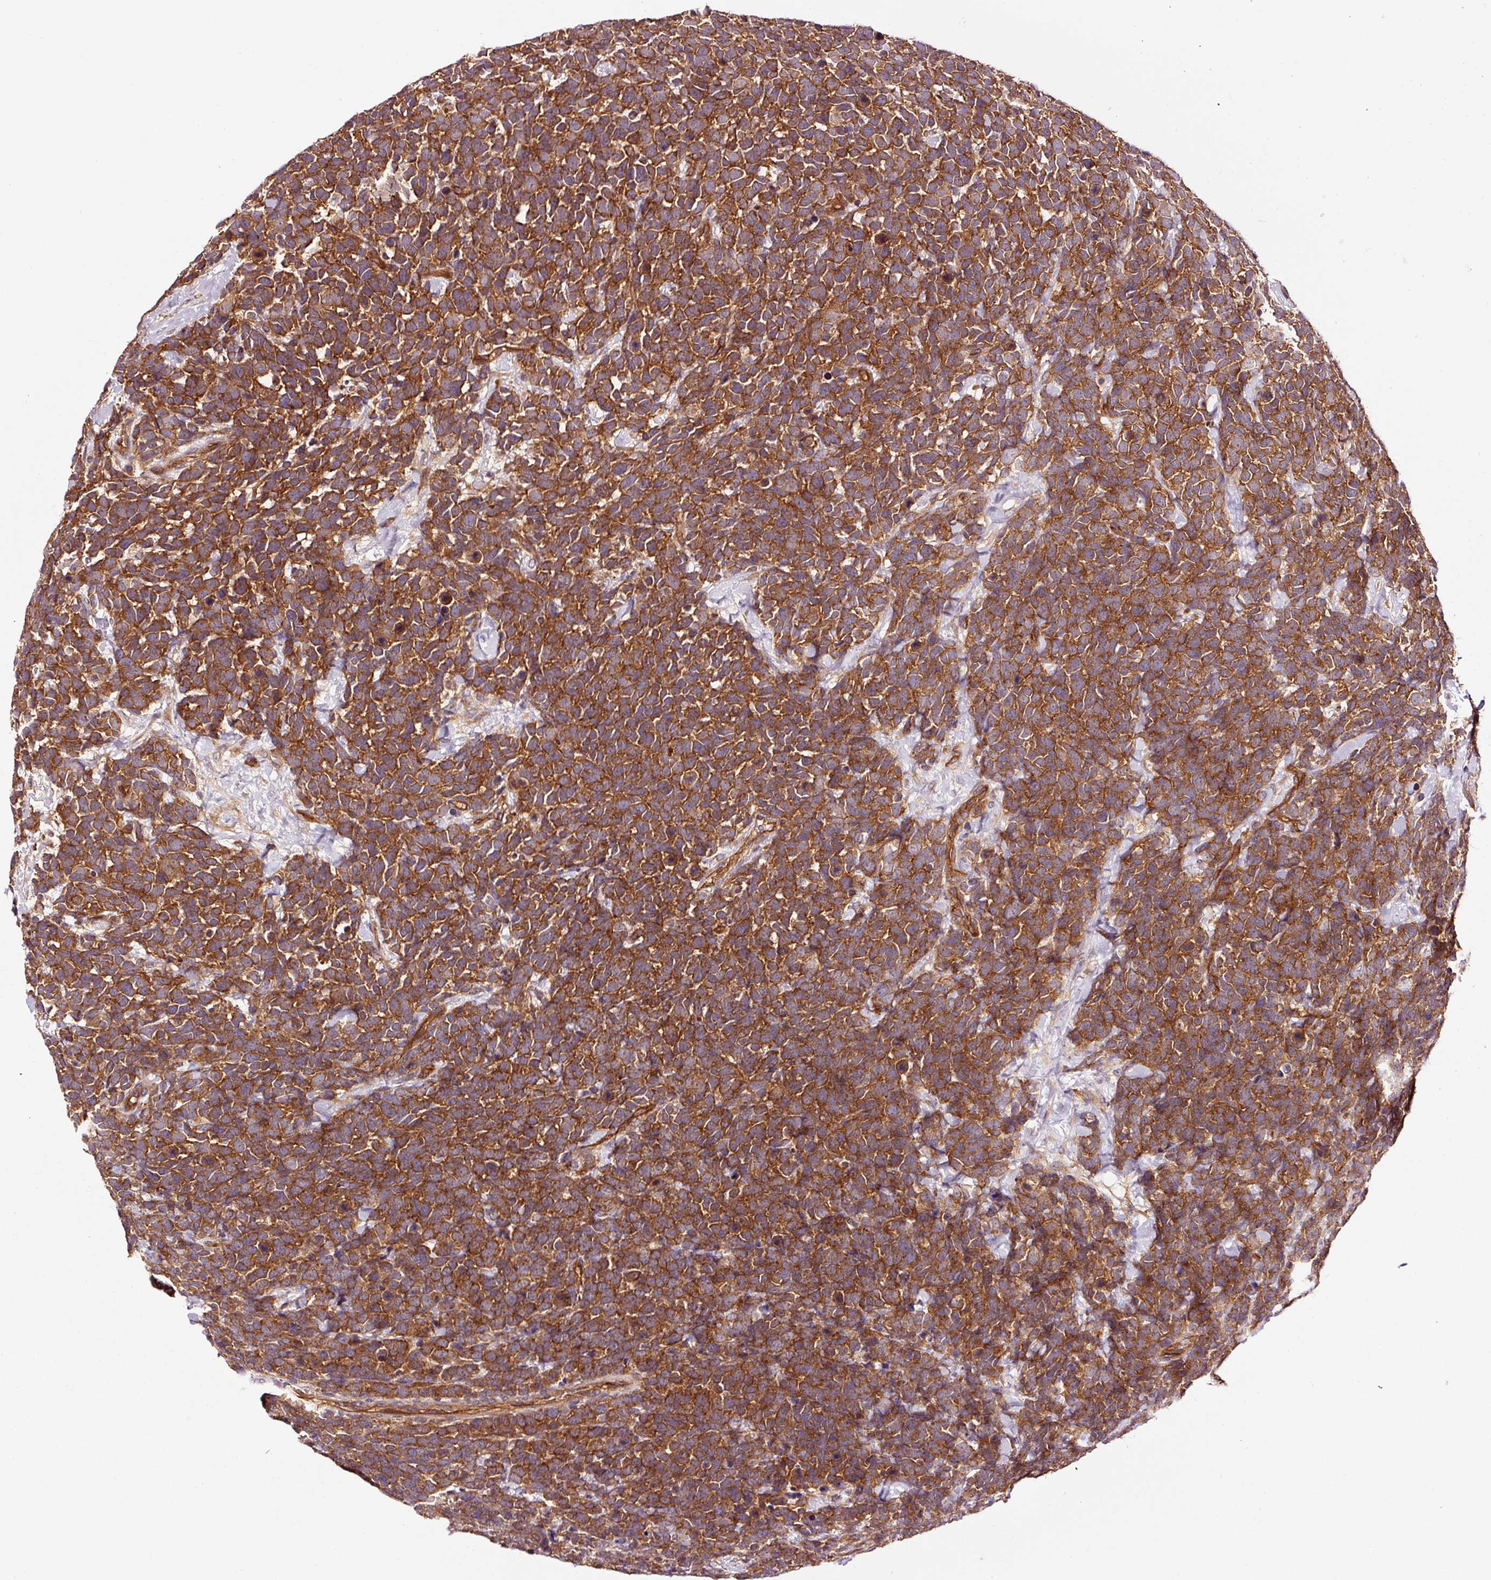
{"staining": {"intensity": "moderate", "quantity": ">75%", "location": "cytoplasmic/membranous"}, "tissue": "urothelial cancer", "cell_type": "Tumor cells", "image_type": "cancer", "snomed": [{"axis": "morphology", "description": "Urothelial carcinoma, High grade"}, {"axis": "topography", "description": "Urinary bladder"}], "caption": "Urothelial cancer tissue demonstrates moderate cytoplasmic/membranous staining in about >75% of tumor cells Immunohistochemistry stains the protein of interest in brown and the nuclei are stained blue.", "gene": "METAP1", "patient": {"sex": "female", "age": 82}}